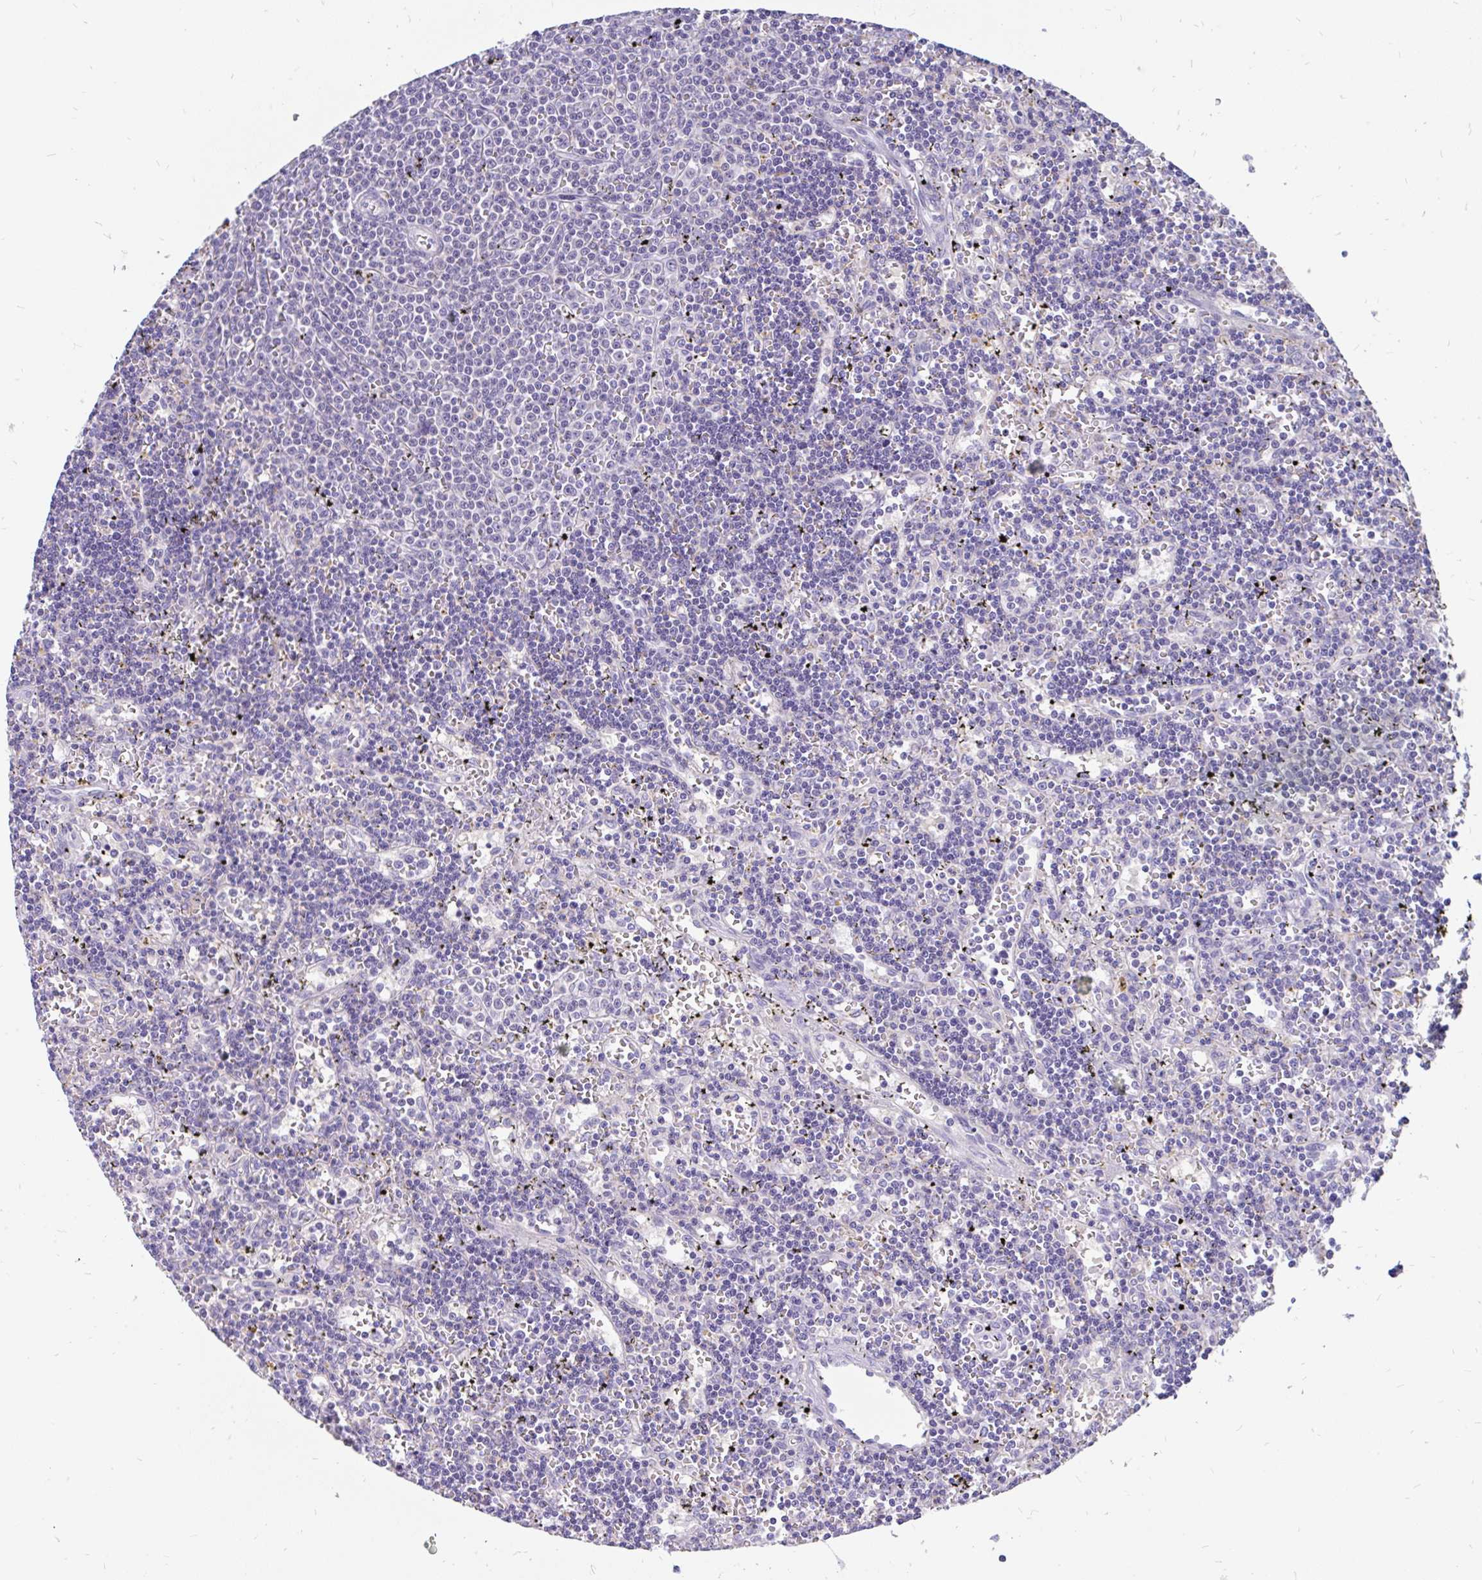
{"staining": {"intensity": "negative", "quantity": "none", "location": "none"}, "tissue": "lymphoma", "cell_type": "Tumor cells", "image_type": "cancer", "snomed": [{"axis": "morphology", "description": "Malignant lymphoma, non-Hodgkin's type, Low grade"}, {"axis": "topography", "description": "Spleen"}], "caption": "Tumor cells are negative for brown protein staining in lymphoma.", "gene": "INTS5", "patient": {"sex": "male", "age": 60}}